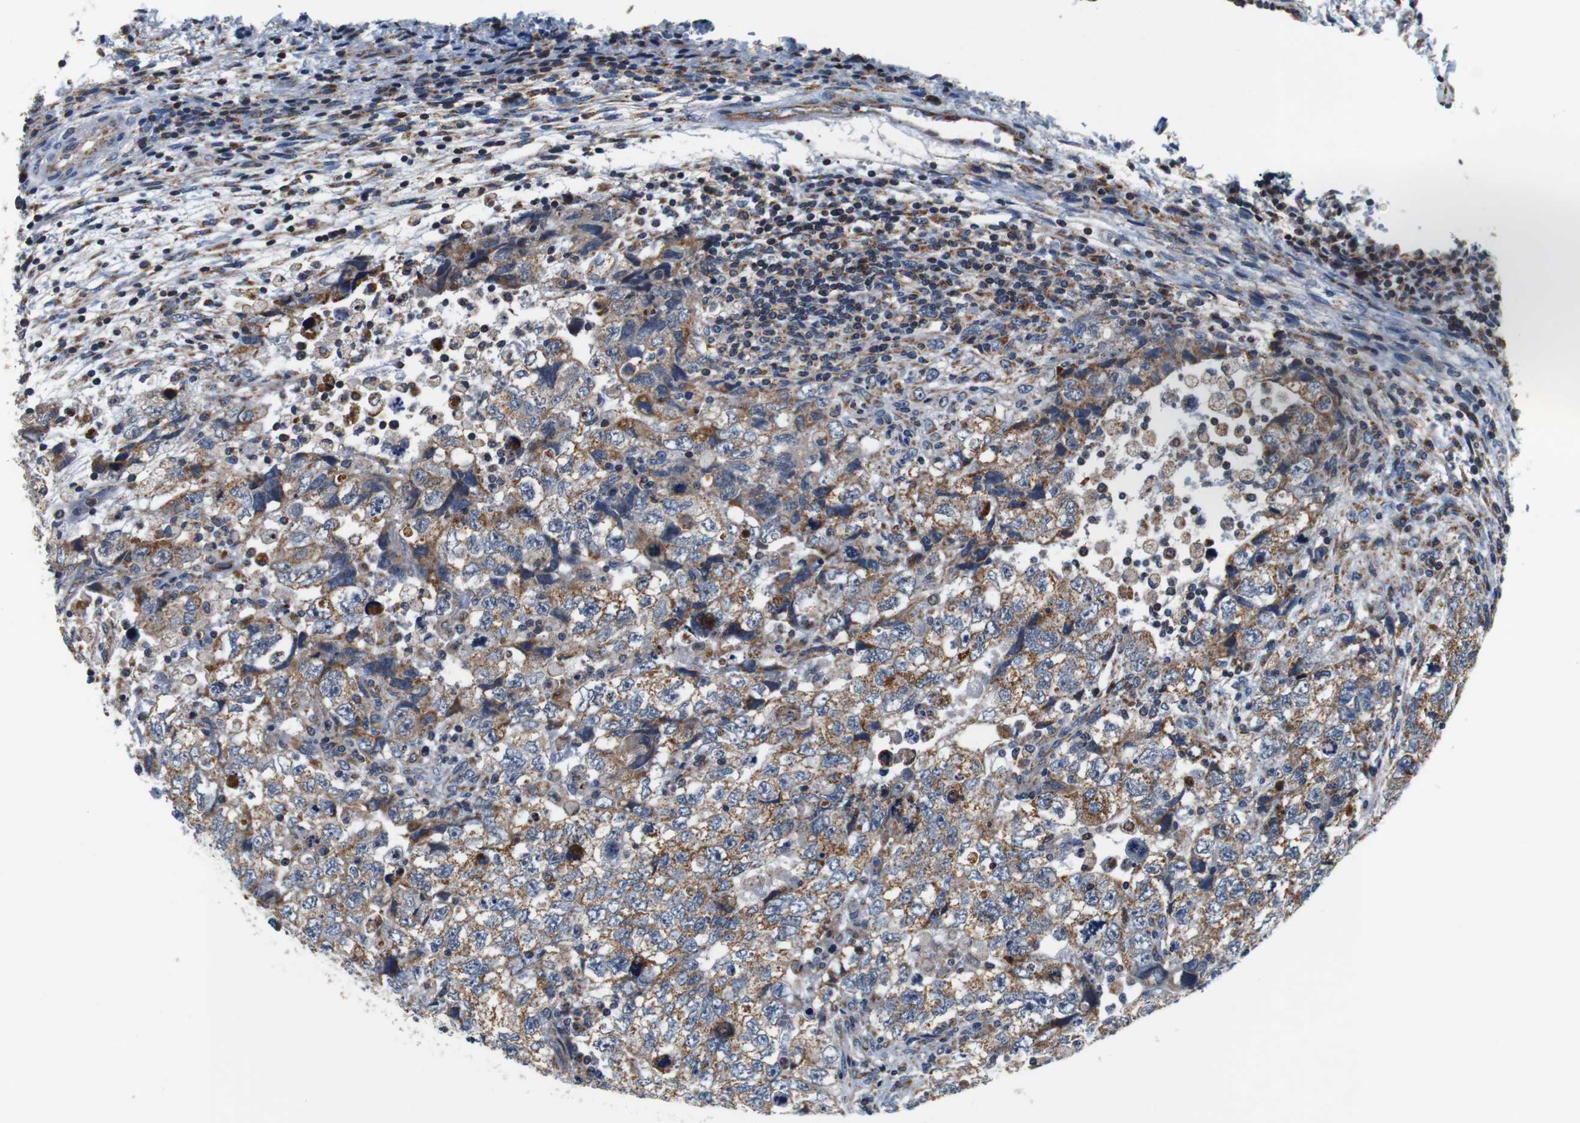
{"staining": {"intensity": "moderate", "quantity": ">75%", "location": "cytoplasmic/membranous"}, "tissue": "testis cancer", "cell_type": "Tumor cells", "image_type": "cancer", "snomed": [{"axis": "morphology", "description": "Carcinoma, Embryonal, NOS"}, {"axis": "topography", "description": "Testis"}], "caption": "Immunohistochemical staining of embryonal carcinoma (testis) exhibits medium levels of moderate cytoplasmic/membranous protein positivity in approximately >75% of tumor cells. (brown staining indicates protein expression, while blue staining denotes nuclei).", "gene": "LRP4", "patient": {"sex": "male", "age": 36}}